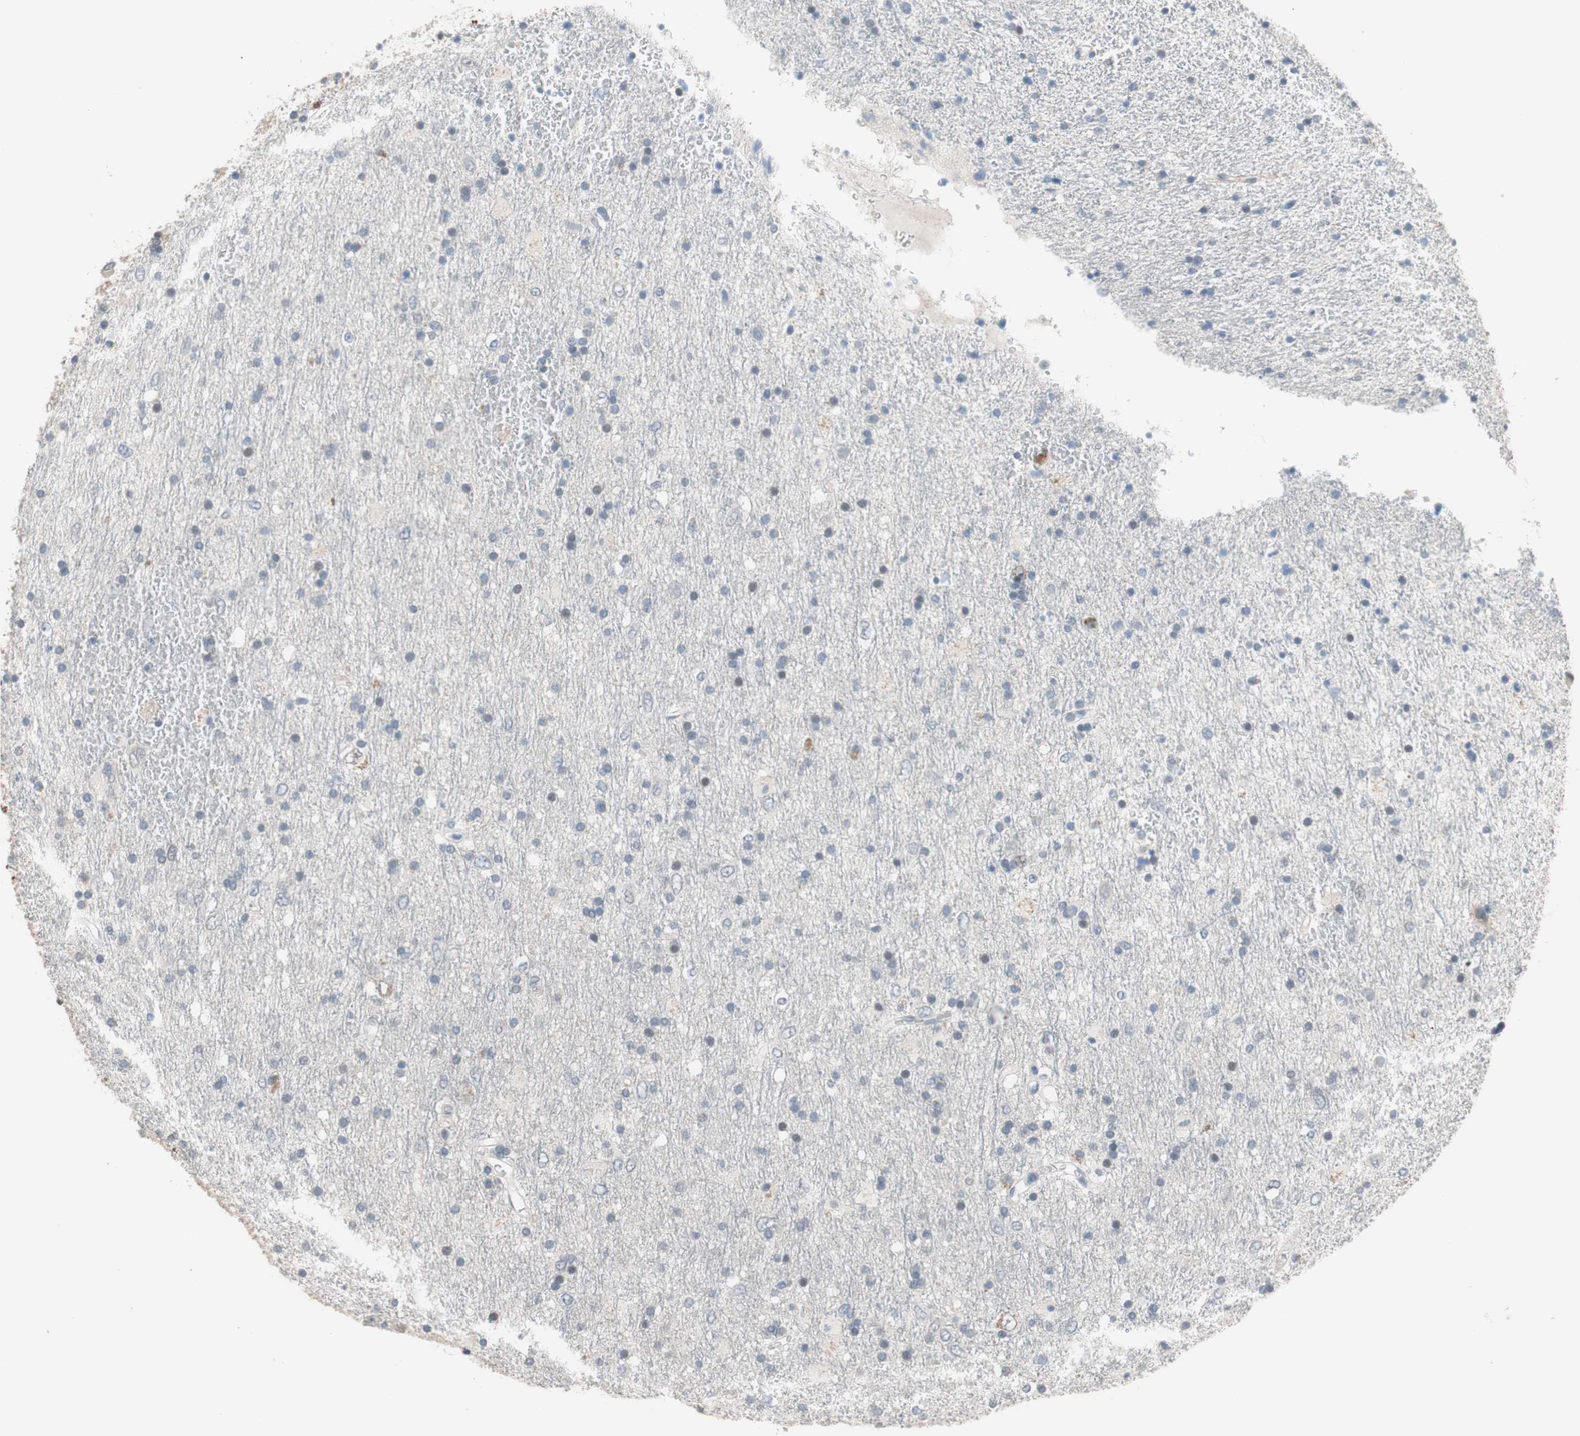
{"staining": {"intensity": "negative", "quantity": "none", "location": "none"}, "tissue": "glioma", "cell_type": "Tumor cells", "image_type": "cancer", "snomed": [{"axis": "morphology", "description": "Glioma, malignant, Low grade"}, {"axis": "topography", "description": "Brain"}], "caption": "IHC micrograph of human glioma stained for a protein (brown), which shows no positivity in tumor cells.", "gene": "COL12A1", "patient": {"sex": "male", "age": 77}}